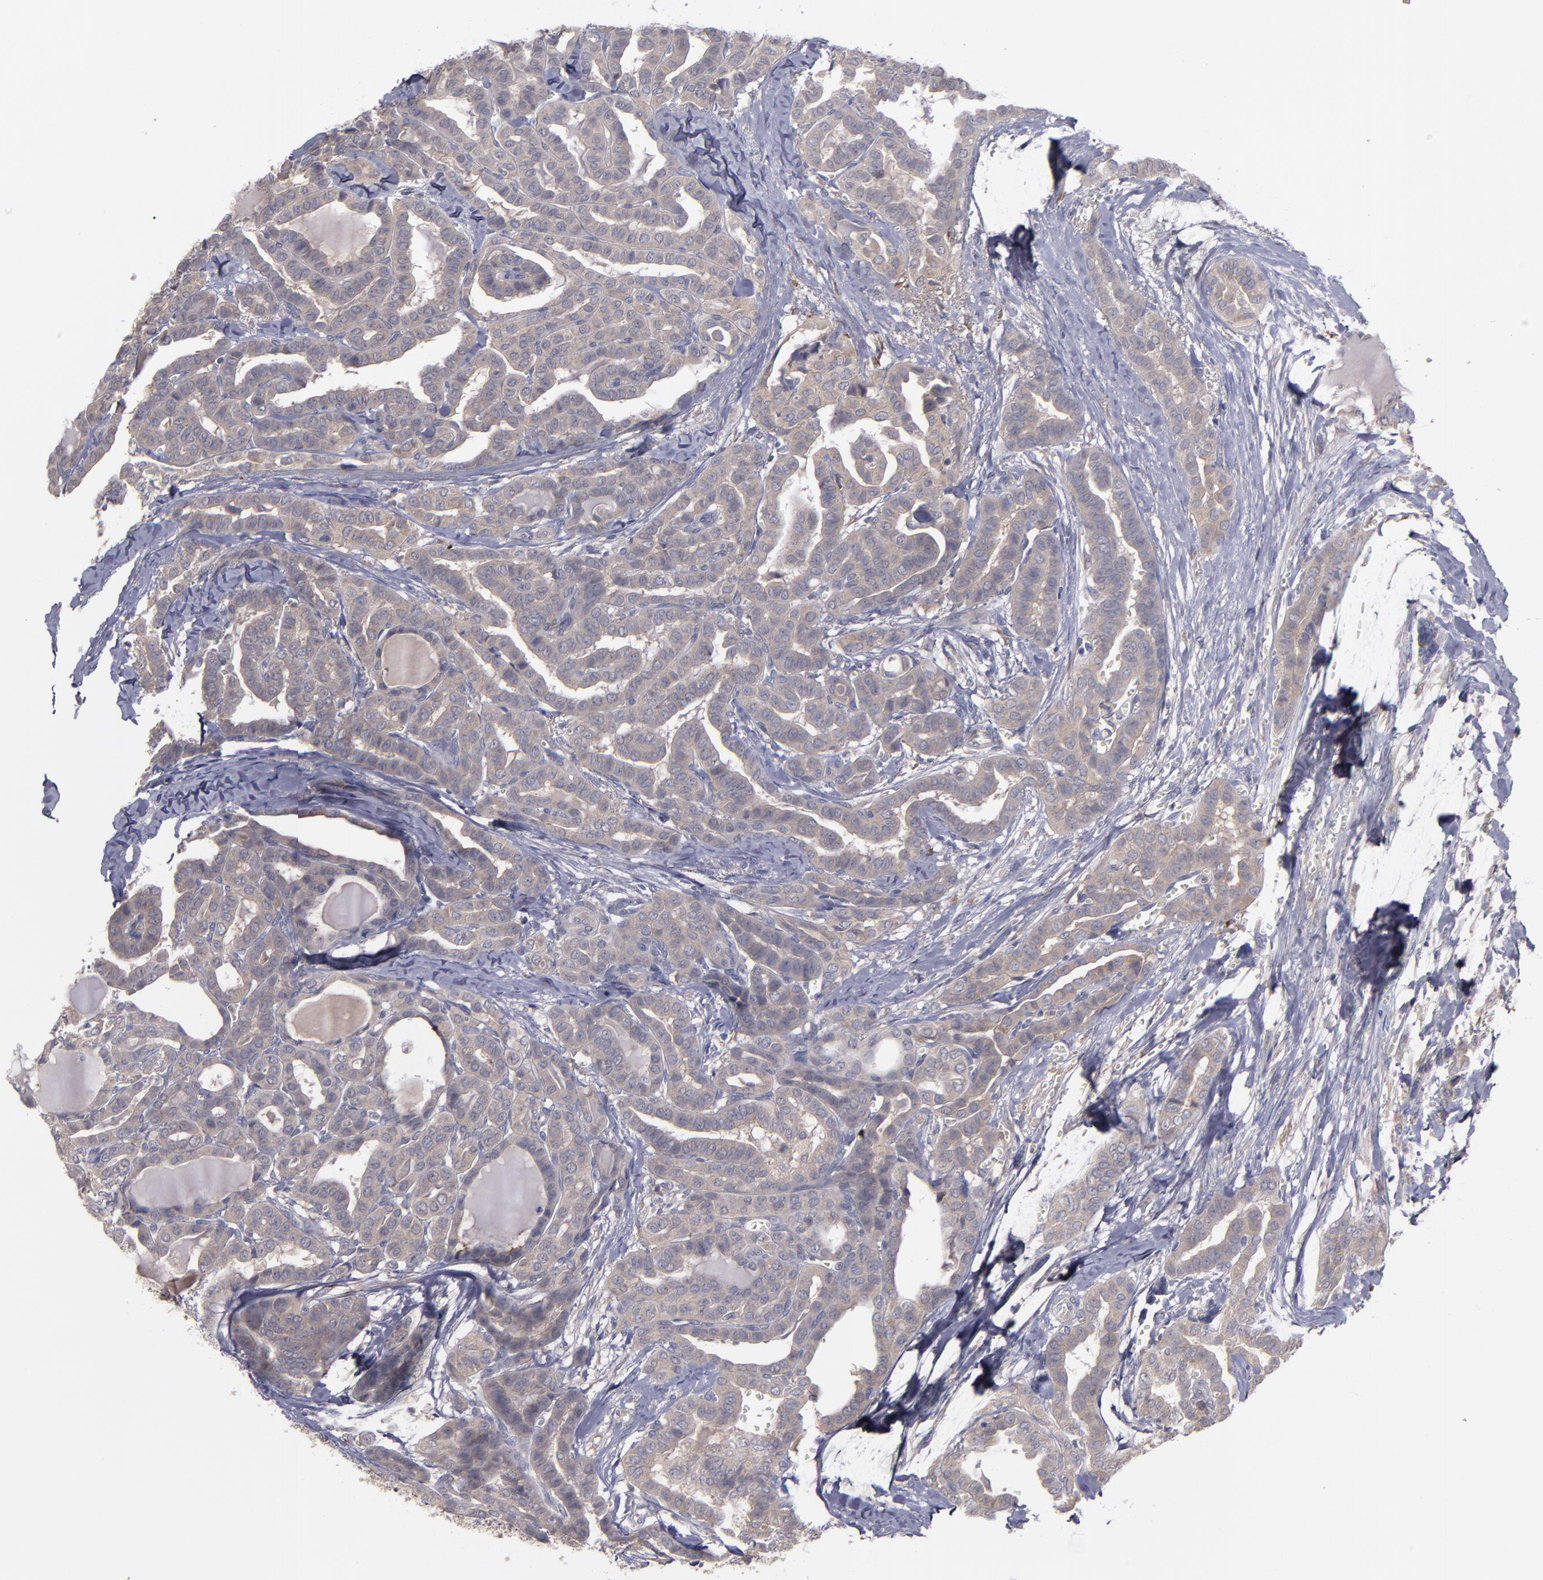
{"staining": {"intensity": "weak", "quantity": ">75%", "location": "cytoplasmic/membranous"}, "tissue": "thyroid cancer", "cell_type": "Tumor cells", "image_type": "cancer", "snomed": [{"axis": "morphology", "description": "Carcinoma, NOS"}, {"axis": "topography", "description": "Thyroid gland"}], "caption": "Protein expression analysis of human thyroid cancer (carcinoma) reveals weak cytoplasmic/membranous staining in about >75% of tumor cells.", "gene": "MMP11", "patient": {"sex": "female", "age": 91}}